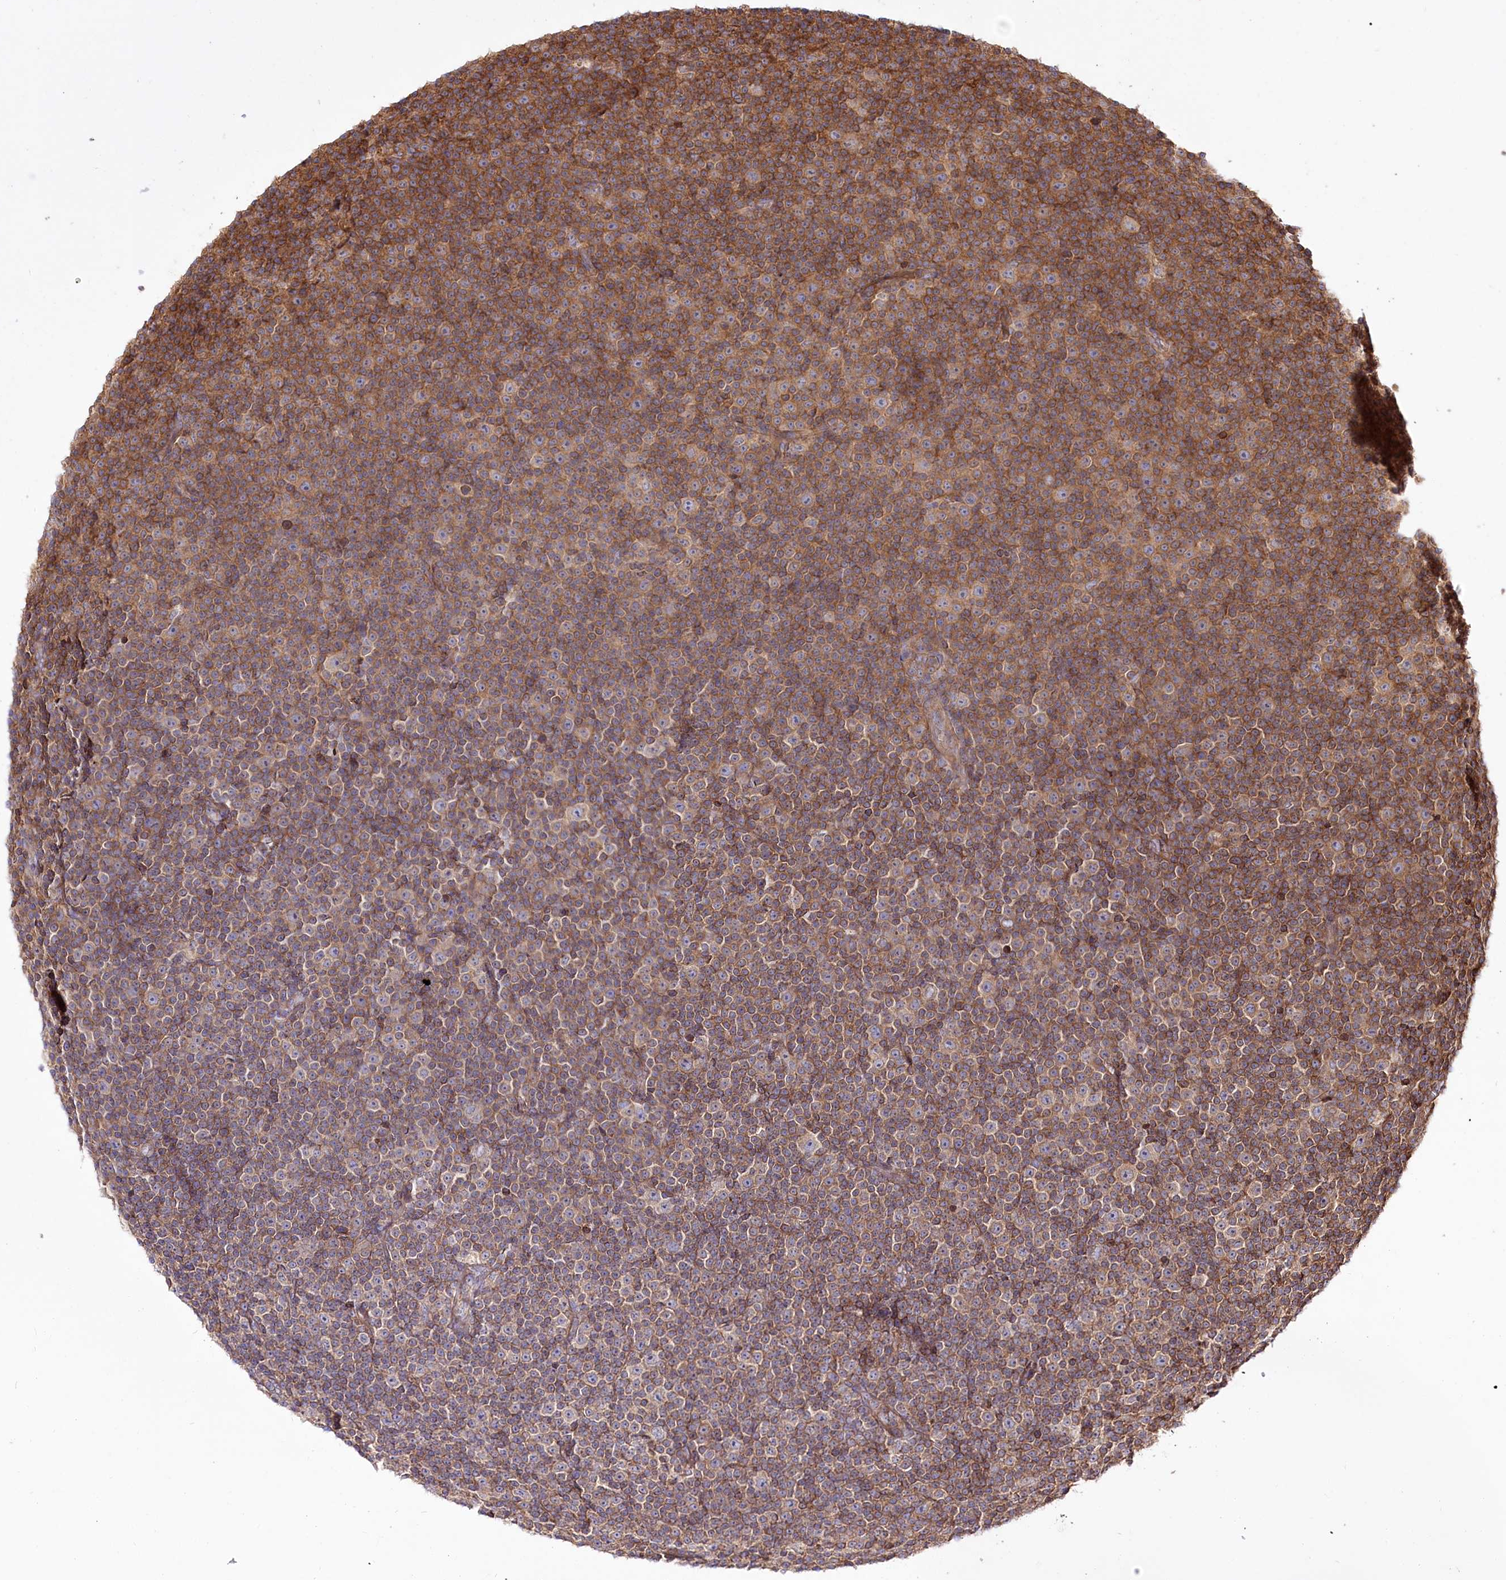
{"staining": {"intensity": "moderate", "quantity": ">75%", "location": "cytoplasmic/membranous"}, "tissue": "lymphoma", "cell_type": "Tumor cells", "image_type": "cancer", "snomed": [{"axis": "morphology", "description": "Malignant lymphoma, non-Hodgkin's type, Low grade"}, {"axis": "topography", "description": "Lymph node"}], "caption": "Lymphoma stained with a brown dye demonstrates moderate cytoplasmic/membranous positive positivity in approximately >75% of tumor cells.", "gene": "XYLB", "patient": {"sex": "female", "age": 67}}